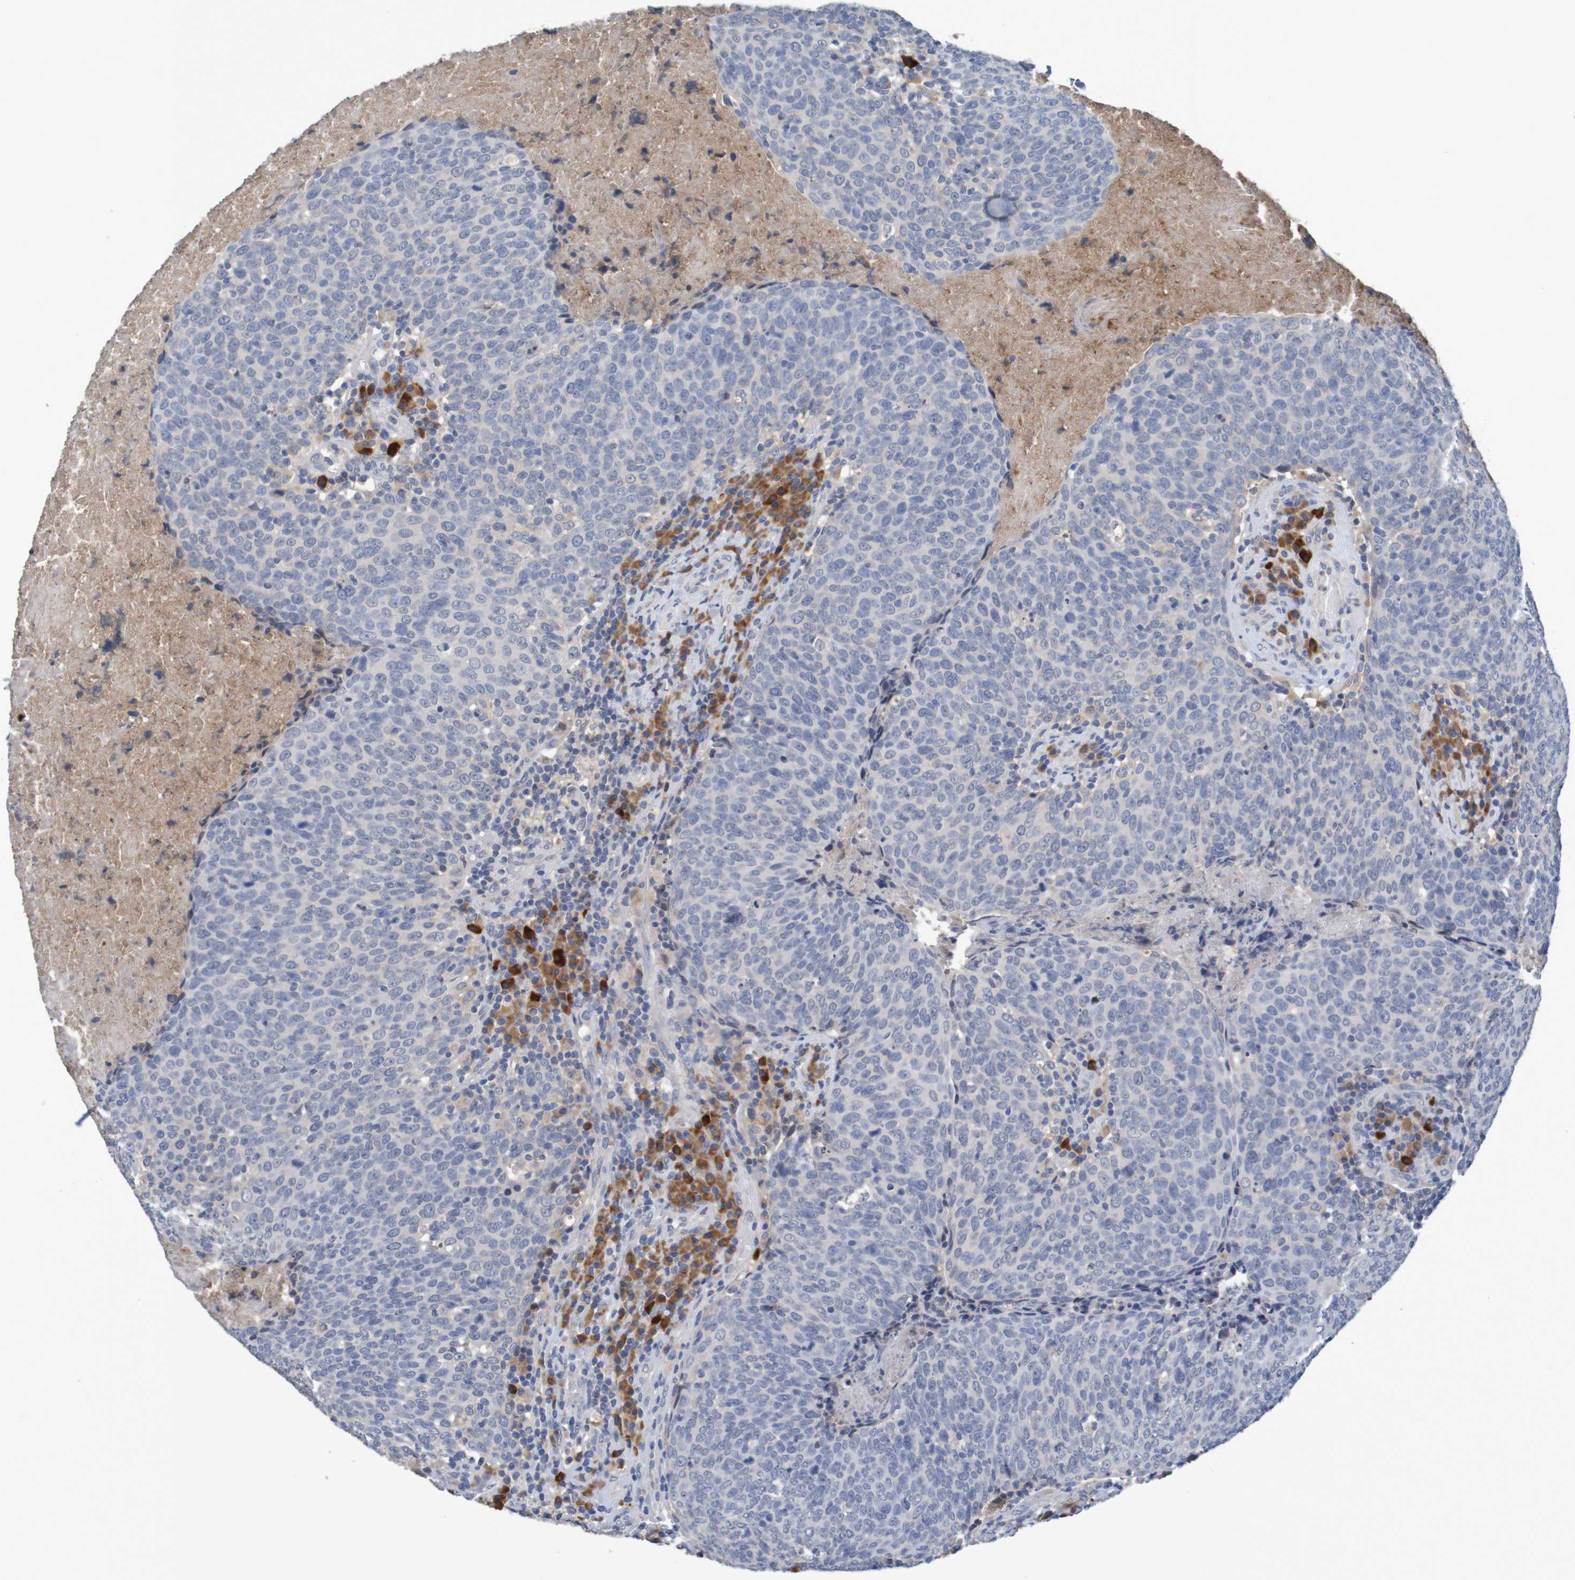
{"staining": {"intensity": "weak", "quantity": "<25%", "location": "cytoplasmic/membranous"}, "tissue": "head and neck cancer", "cell_type": "Tumor cells", "image_type": "cancer", "snomed": [{"axis": "morphology", "description": "Squamous cell carcinoma, NOS"}, {"axis": "morphology", "description": "Squamous cell carcinoma, metastatic, NOS"}, {"axis": "topography", "description": "Lymph node"}, {"axis": "topography", "description": "Head-Neck"}], "caption": "Protein analysis of head and neck cancer (squamous cell carcinoma) demonstrates no significant positivity in tumor cells. (Stains: DAB immunohistochemistry (IHC) with hematoxylin counter stain, Microscopy: brightfield microscopy at high magnification).", "gene": "LTA", "patient": {"sex": "male", "age": 62}}